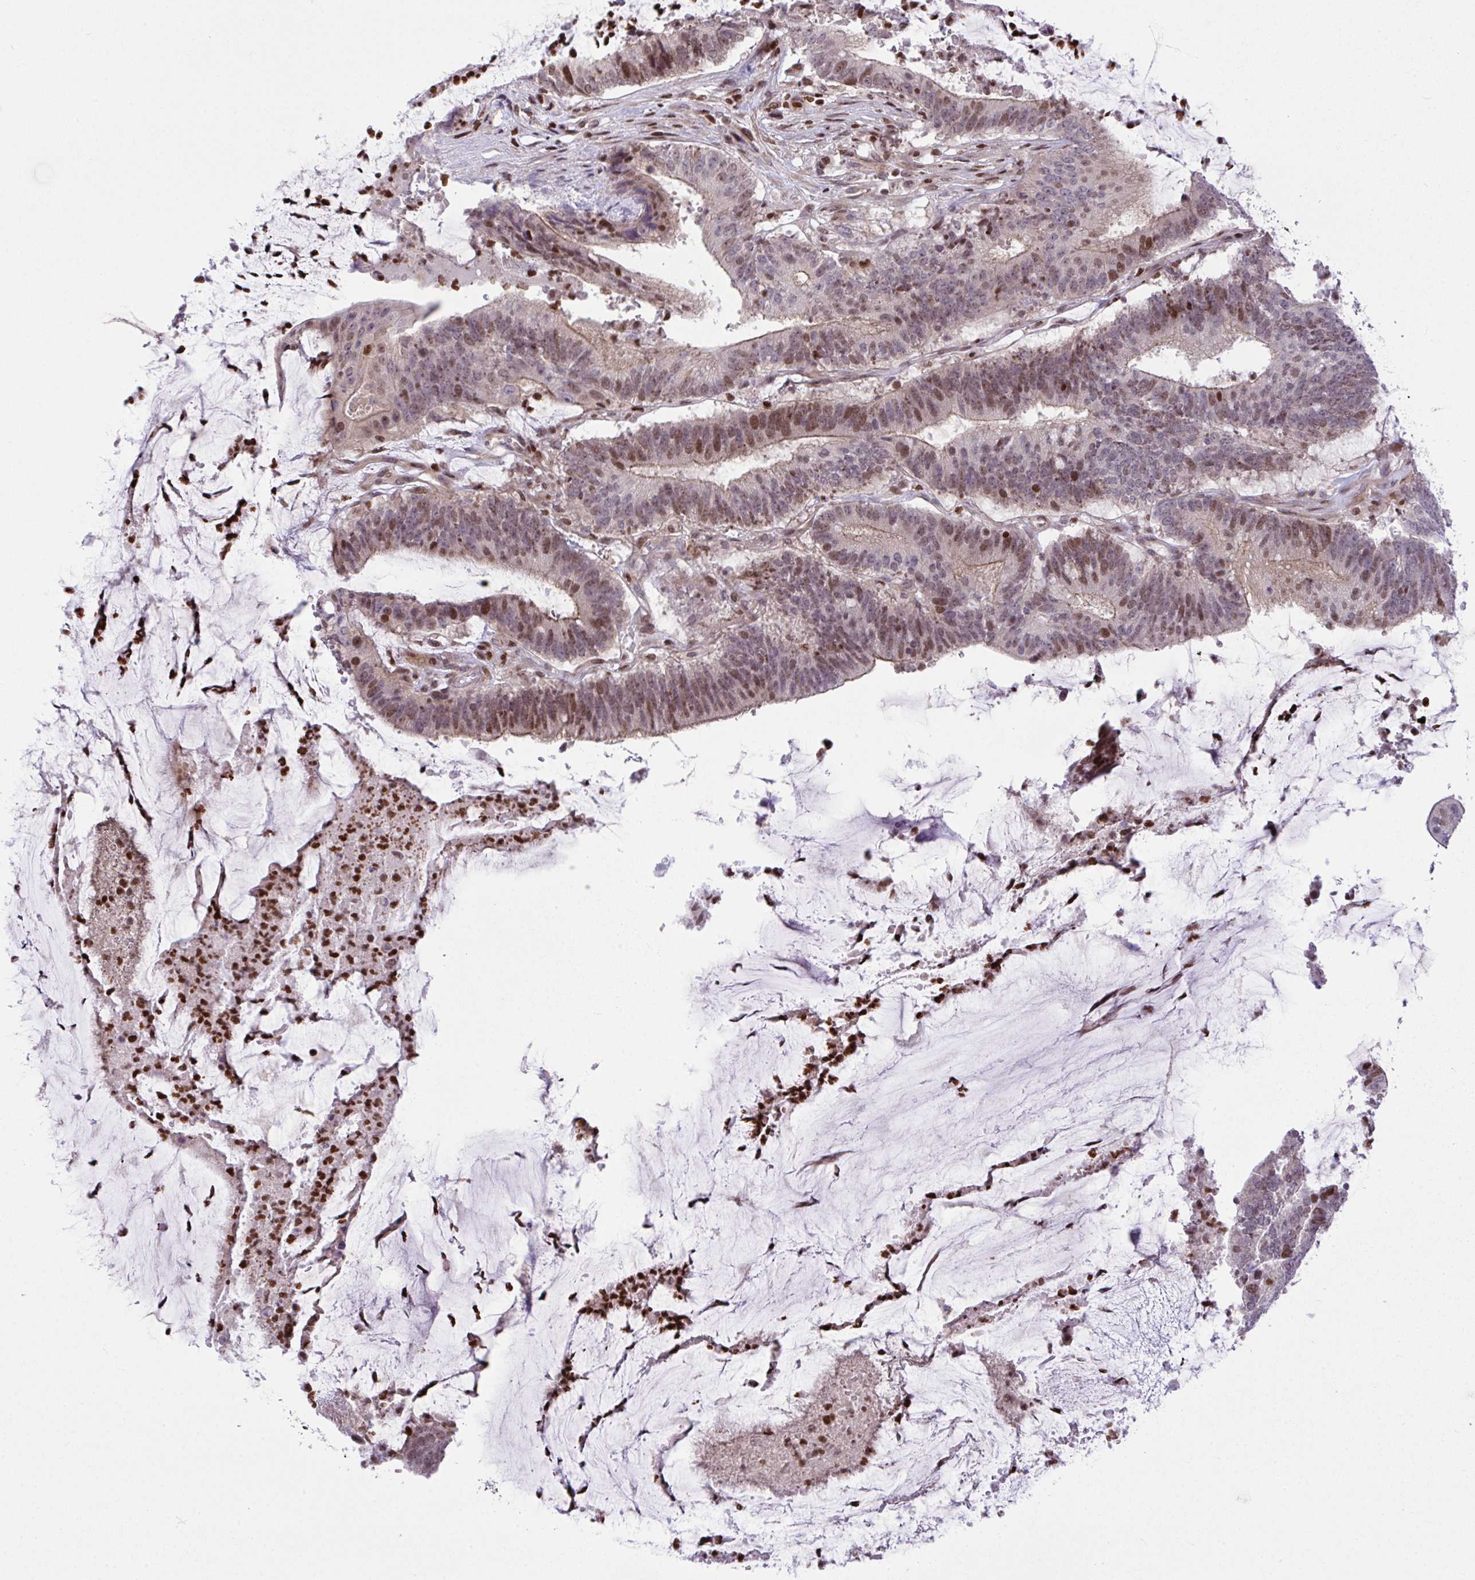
{"staining": {"intensity": "moderate", "quantity": "25%-75%", "location": "nuclear"}, "tissue": "colorectal cancer", "cell_type": "Tumor cells", "image_type": "cancer", "snomed": [{"axis": "morphology", "description": "Adenocarcinoma, NOS"}, {"axis": "topography", "description": "Colon"}], "caption": "Protein staining of adenocarcinoma (colorectal) tissue displays moderate nuclear staining in approximately 25%-75% of tumor cells.", "gene": "RAPGEF5", "patient": {"sex": "female", "age": 43}}